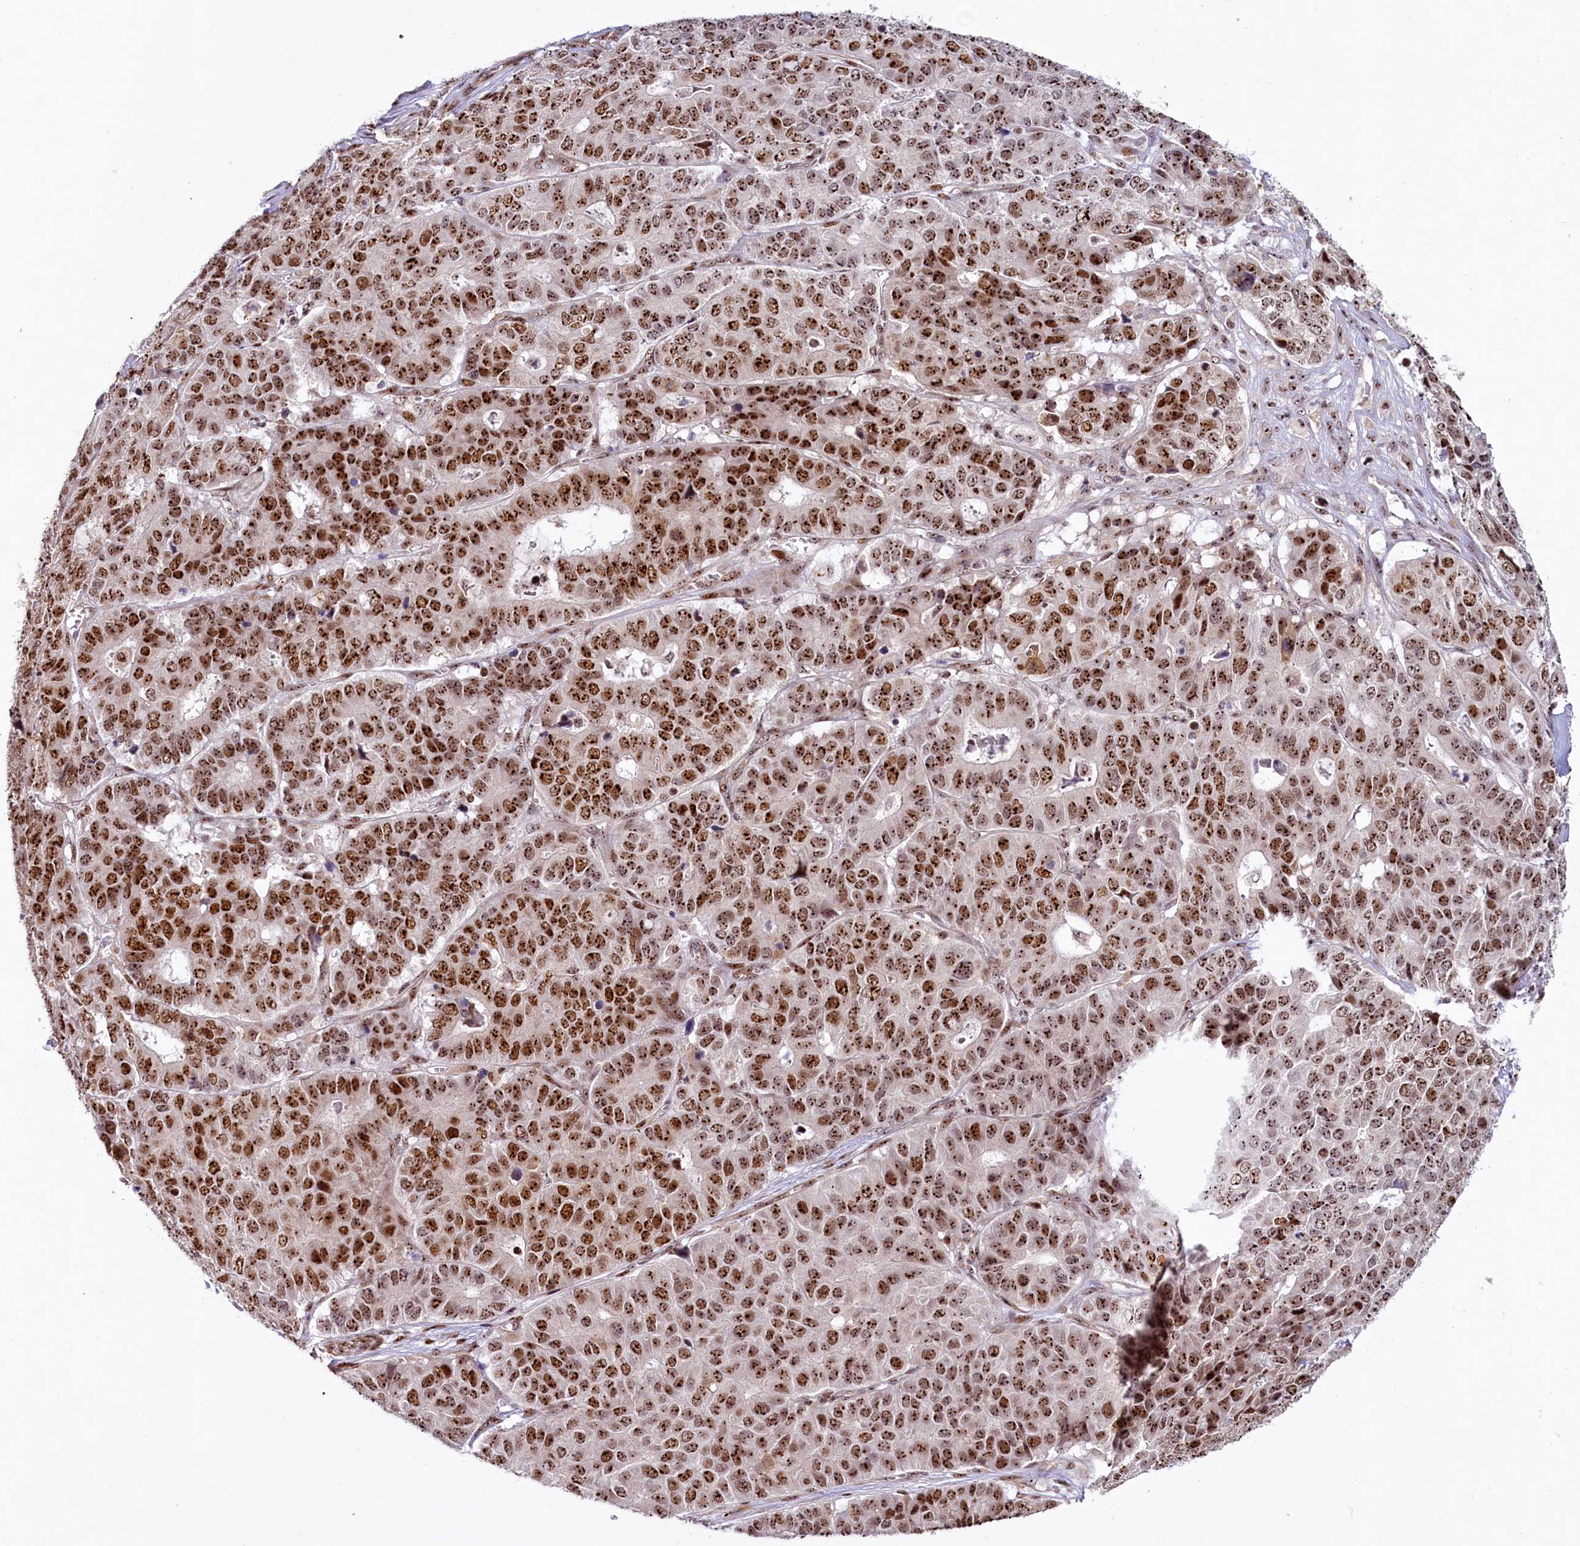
{"staining": {"intensity": "strong", "quantity": ">75%", "location": "nuclear"}, "tissue": "pancreatic cancer", "cell_type": "Tumor cells", "image_type": "cancer", "snomed": [{"axis": "morphology", "description": "Adenocarcinoma, NOS"}, {"axis": "topography", "description": "Pancreas"}], "caption": "A high amount of strong nuclear staining is present in approximately >75% of tumor cells in pancreatic cancer (adenocarcinoma) tissue. (brown staining indicates protein expression, while blue staining denotes nuclei).", "gene": "TCOF1", "patient": {"sex": "male", "age": 50}}